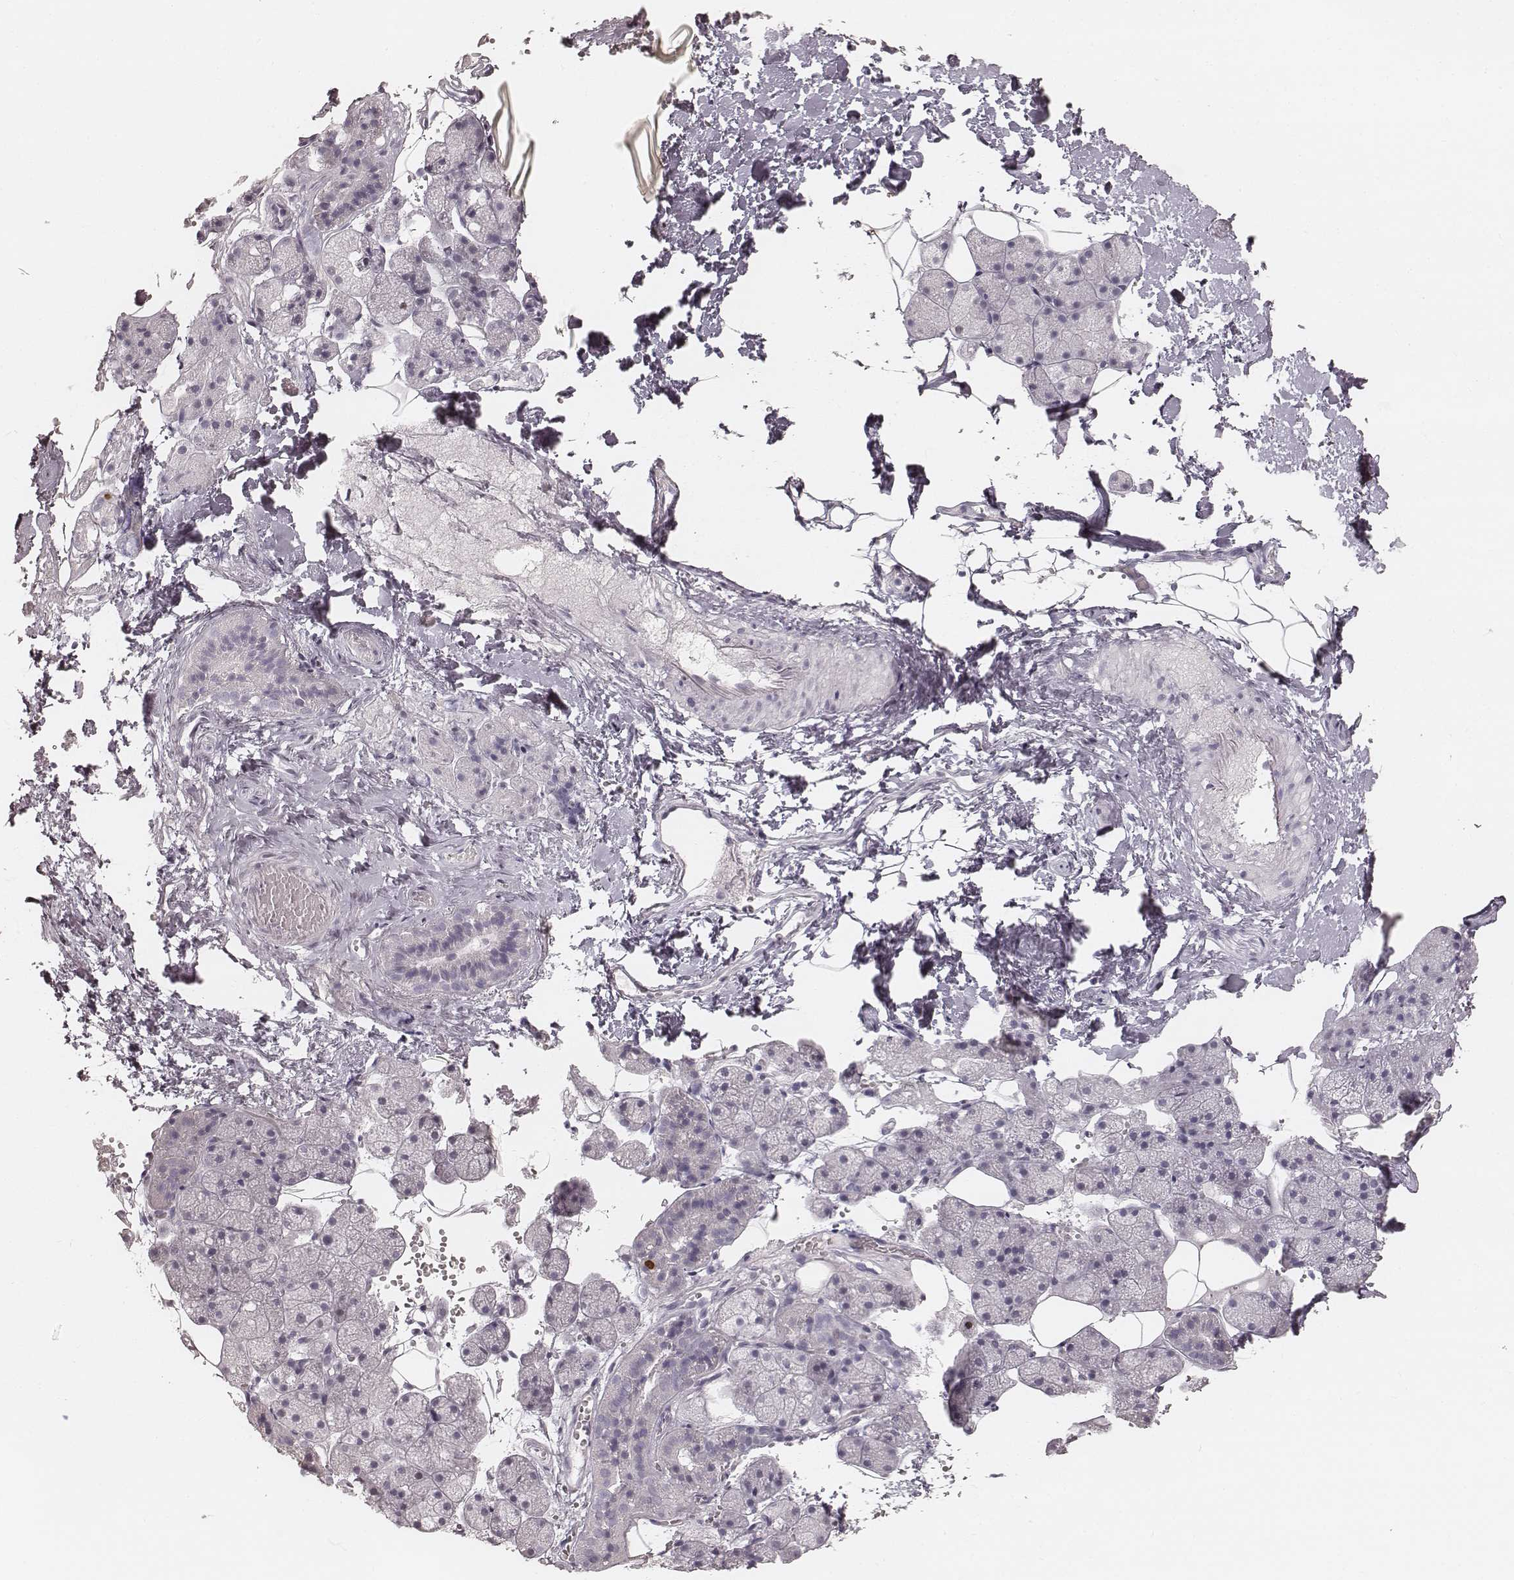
{"staining": {"intensity": "negative", "quantity": "none", "location": "none"}, "tissue": "salivary gland", "cell_type": "Glandular cells", "image_type": "normal", "snomed": [{"axis": "morphology", "description": "Normal tissue, NOS"}, {"axis": "topography", "description": "Salivary gland"}], "caption": "DAB (3,3'-diaminobenzidine) immunohistochemical staining of benign human salivary gland exhibits no significant staining in glandular cells. The staining is performed using DAB (3,3'-diaminobenzidine) brown chromogen with nuclei counter-stained in using hematoxylin.", "gene": "TEX37", "patient": {"sex": "male", "age": 38}}